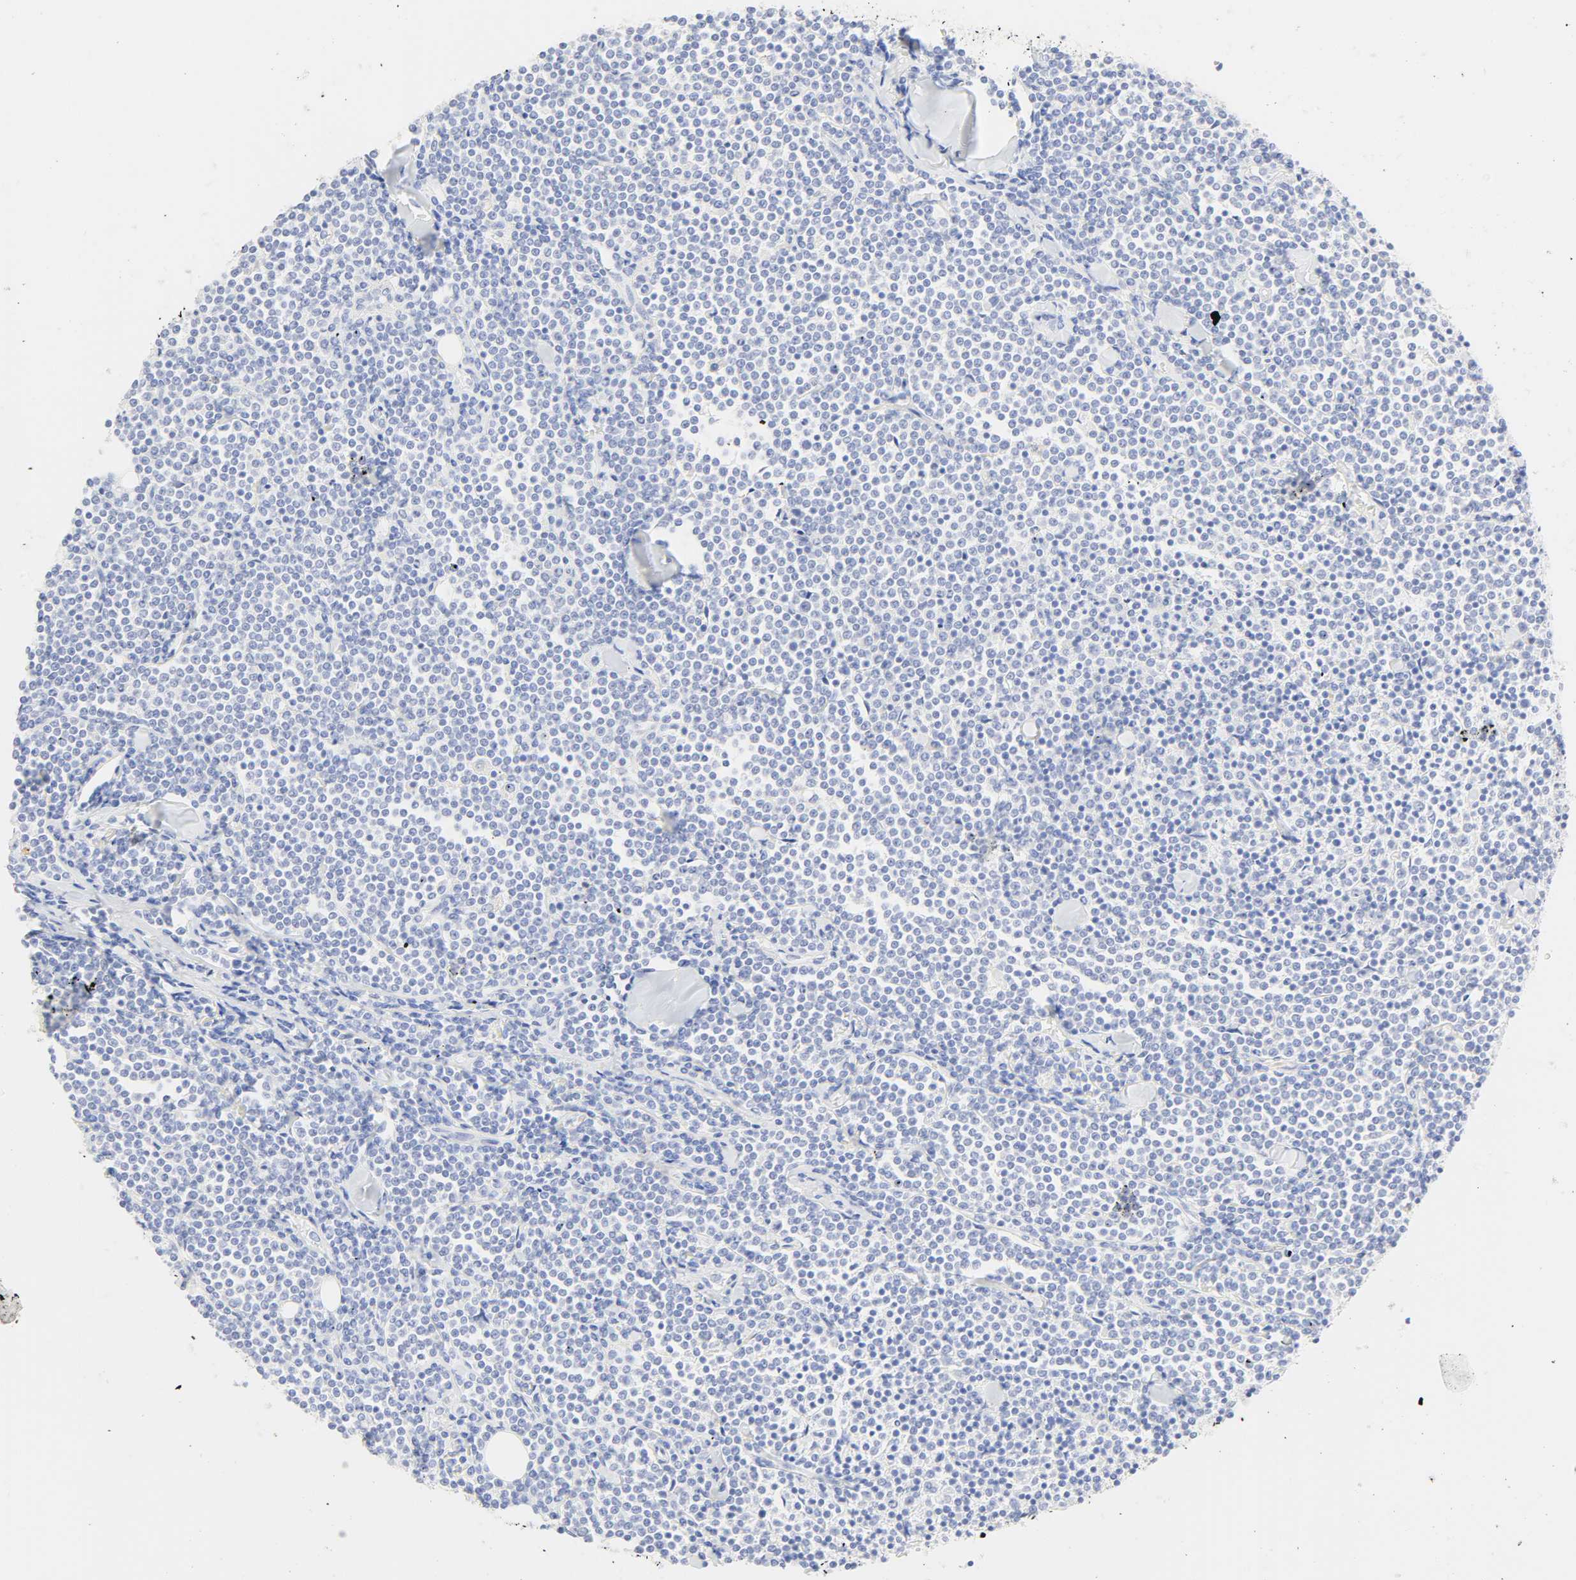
{"staining": {"intensity": "negative", "quantity": "none", "location": "none"}, "tissue": "lymphoma", "cell_type": "Tumor cells", "image_type": "cancer", "snomed": [{"axis": "morphology", "description": "Malignant lymphoma, non-Hodgkin's type, Low grade"}, {"axis": "topography", "description": "Soft tissue"}], "caption": "Tumor cells show no significant positivity in malignant lymphoma, non-Hodgkin's type (low-grade).", "gene": "SLCO1B3", "patient": {"sex": "male", "age": 92}}